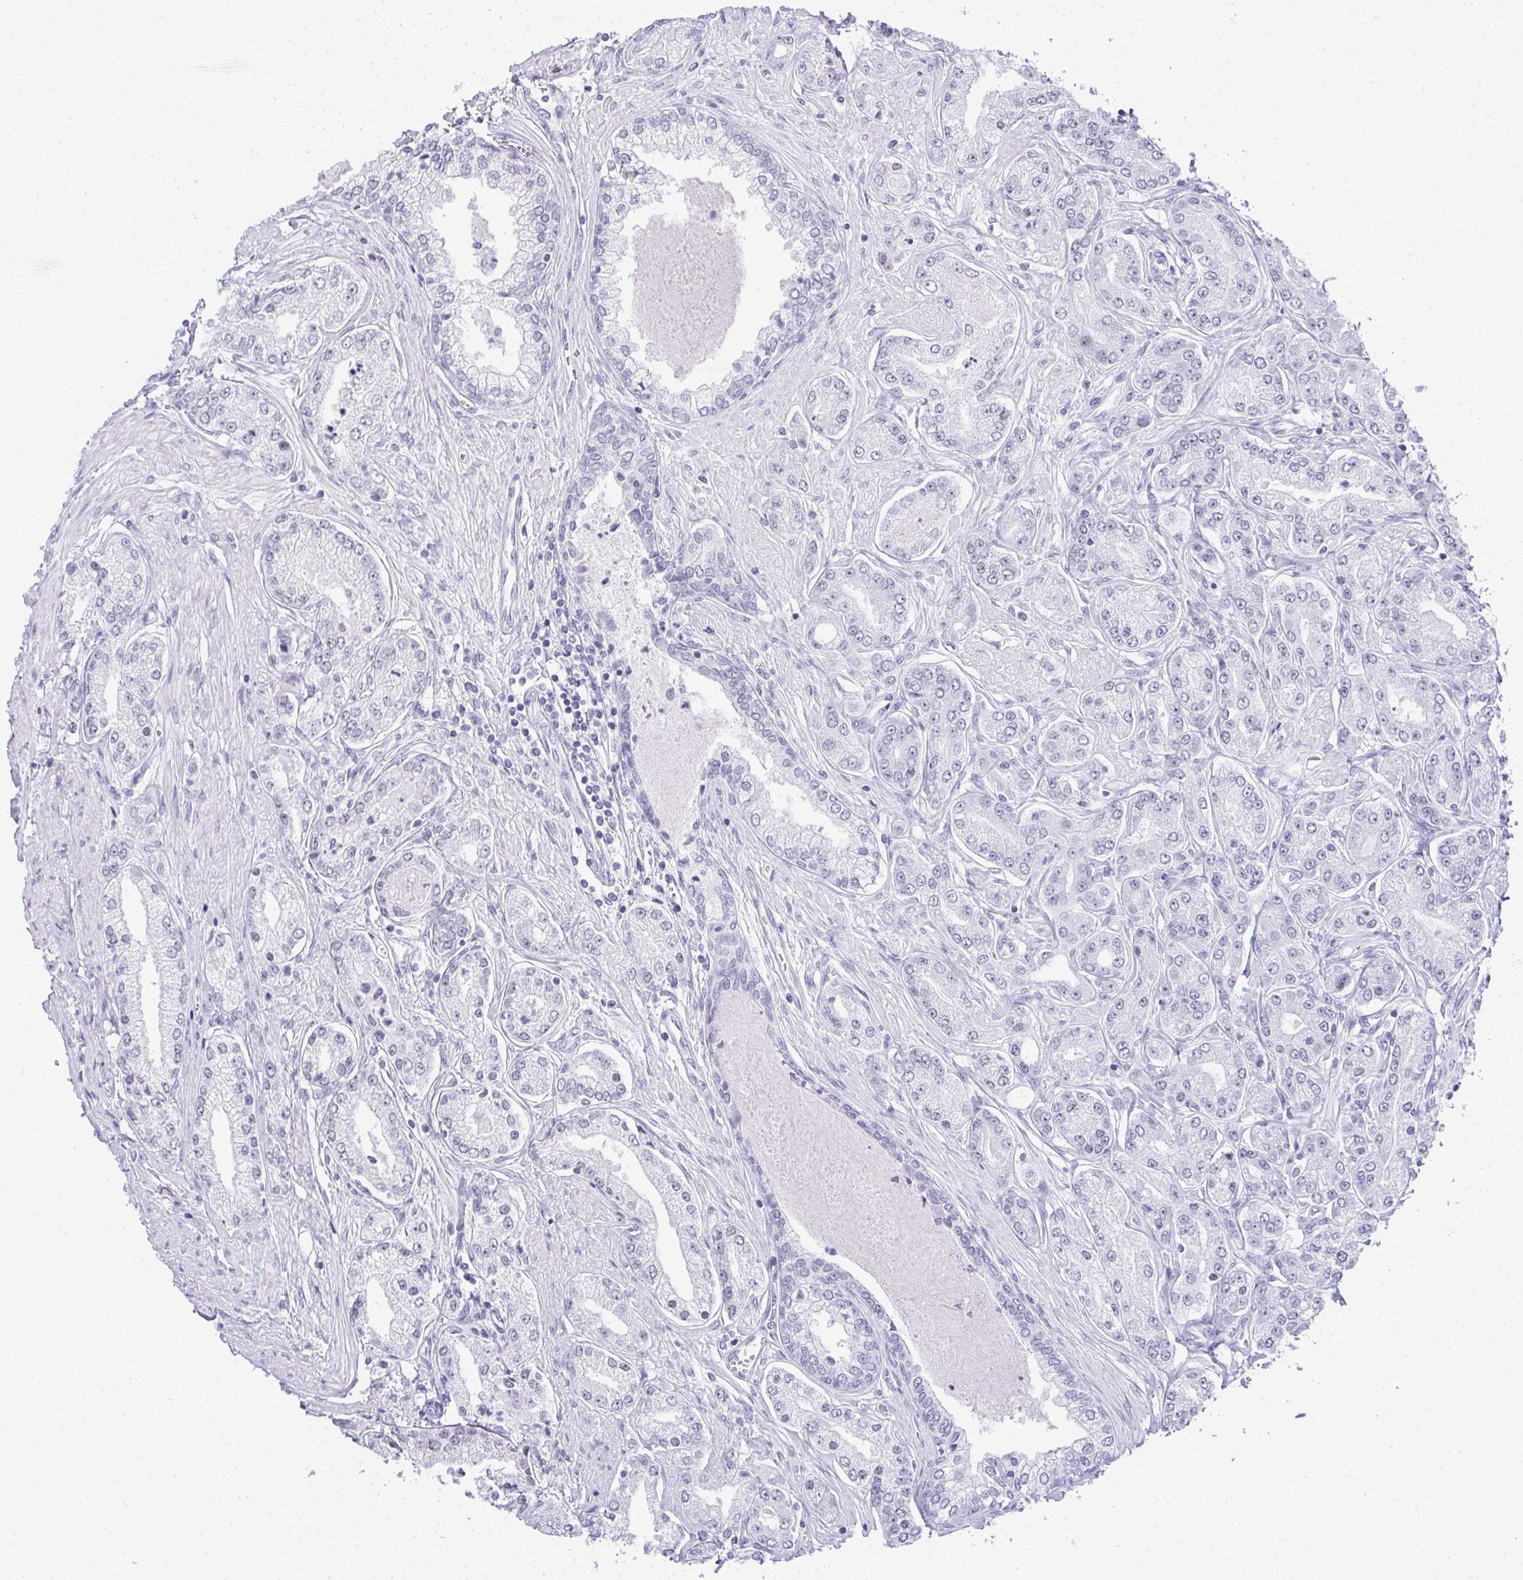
{"staining": {"intensity": "weak", "quantity": "<25%", "location": "nuclear"}, "tissue": "prostate cancer", "cell_type": "Tumor cells", "image_type": "cancer", "snomed": [{"axis": "morphology", "description": "Adenocarcinoma, High grade"}, {"axis": "topography", "description": "Prostate"}], "caption": "IHC histopathology image of human prostate cancer stained for a protein (brown), which reveals no positivity in tumor cells.", "gene": "PLA2G1B", "patient": {"sex": "male", "age": 66}}